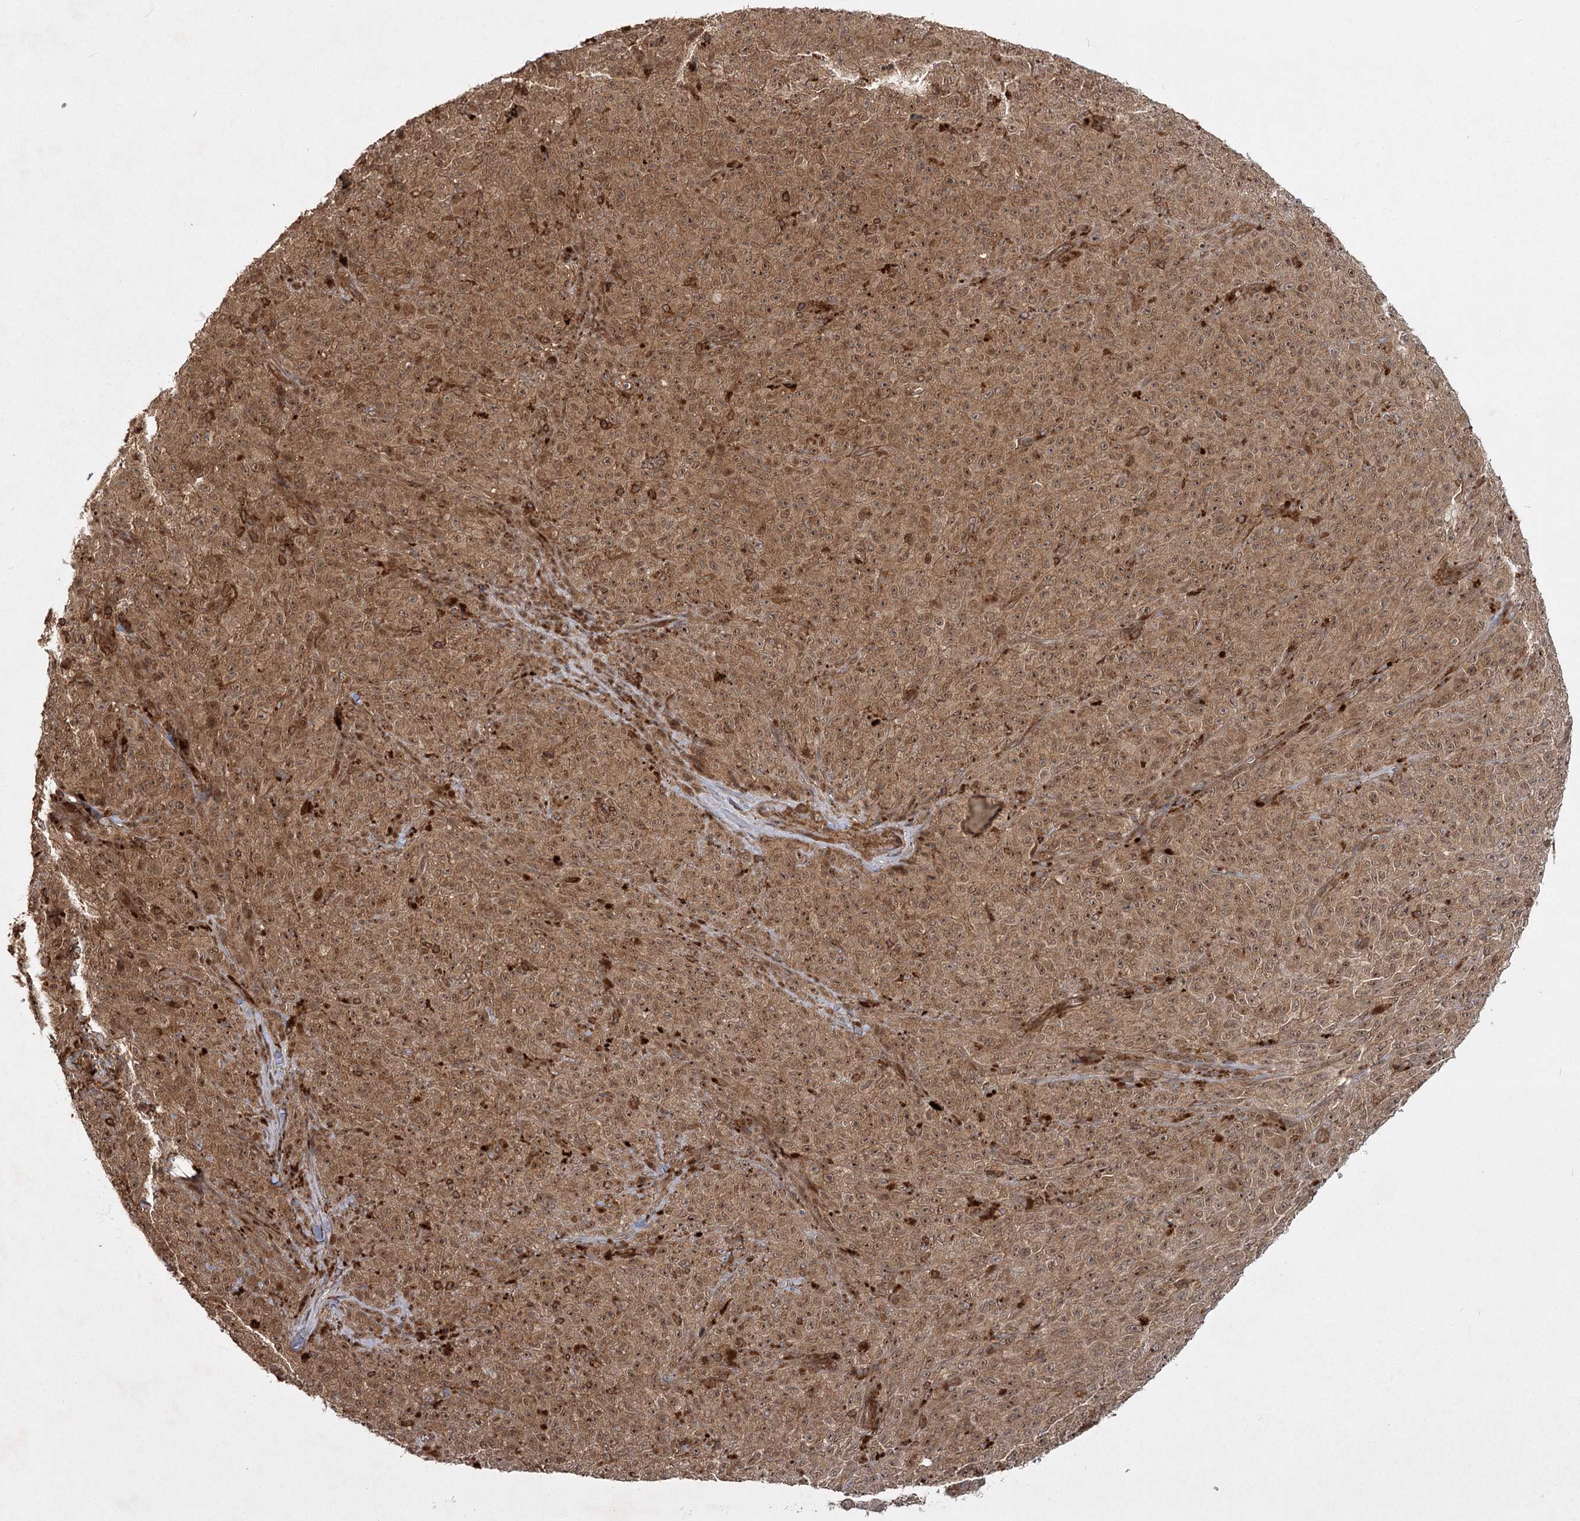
{"staining": {"intensity": "moderate", "quantity": ">75%", "location": "cytoplasmic/membranous,nuclear"}, "tissue": "melanoma", "cell_type": "Tumor cells", "image_type": "cancer", "snomed": [{"axis": "morphology", "description": "Malignant melanoma, NOS"}, {"axis": "topography", "description": "Skin"}], "caption": "There is medium levels of moderate cytoplasmic/membranous and nuclear positivity in tumor cells of malignant melanoma, as demonstrated by immunohistochemical staining (brown color).", "gene": "MDFIC", "patient": {"sex": "female", "age": 82}}